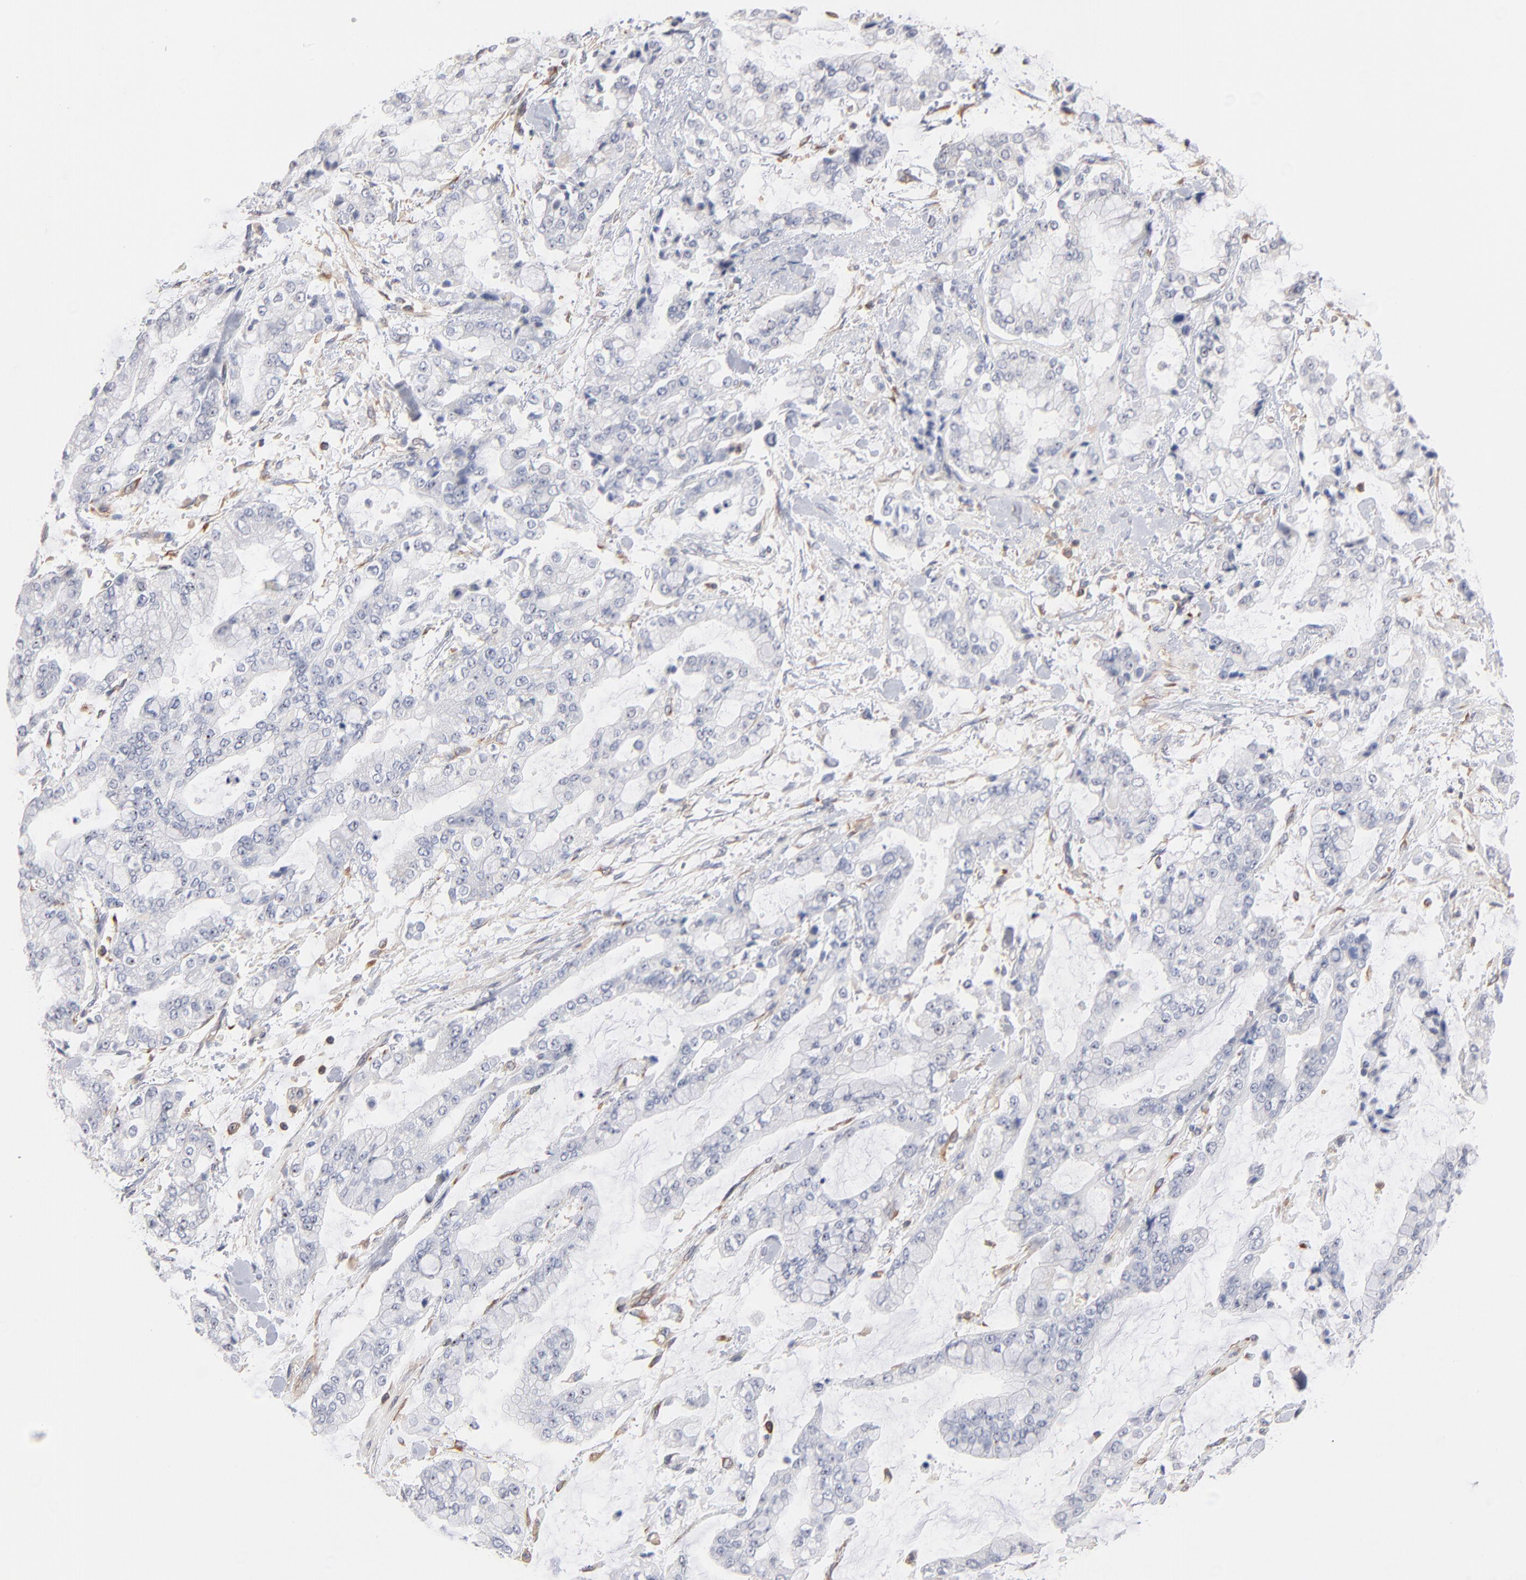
{"staining": {"intensity": "negative", "quantity": "none", "location": "none"}, "tissue": "stomach cancer", "cell_type": "Tumor cells", "image_type": "cancer", "snomed": [{"axis": "morphology", "description": "Normal tissue, NOS"}, {"axis": "morphology", "description": "Adenocarcinoma, NOS"}, {"axis": "topography", "description": "Stomach, upper"}, {"axis": "topography", "description": "Stomach"}], "caption": "Adenocarcinoma (stomach) was stained to show a protein in brown. There is no significant staining in tumor cells. Brightfield microscopy of immunohistochemistry stained with DAB (brown) and hematoxylin (blue), captured at high magnification.", "gene": "WIPF1", "patient": {"sex": "male", "age": 76}}